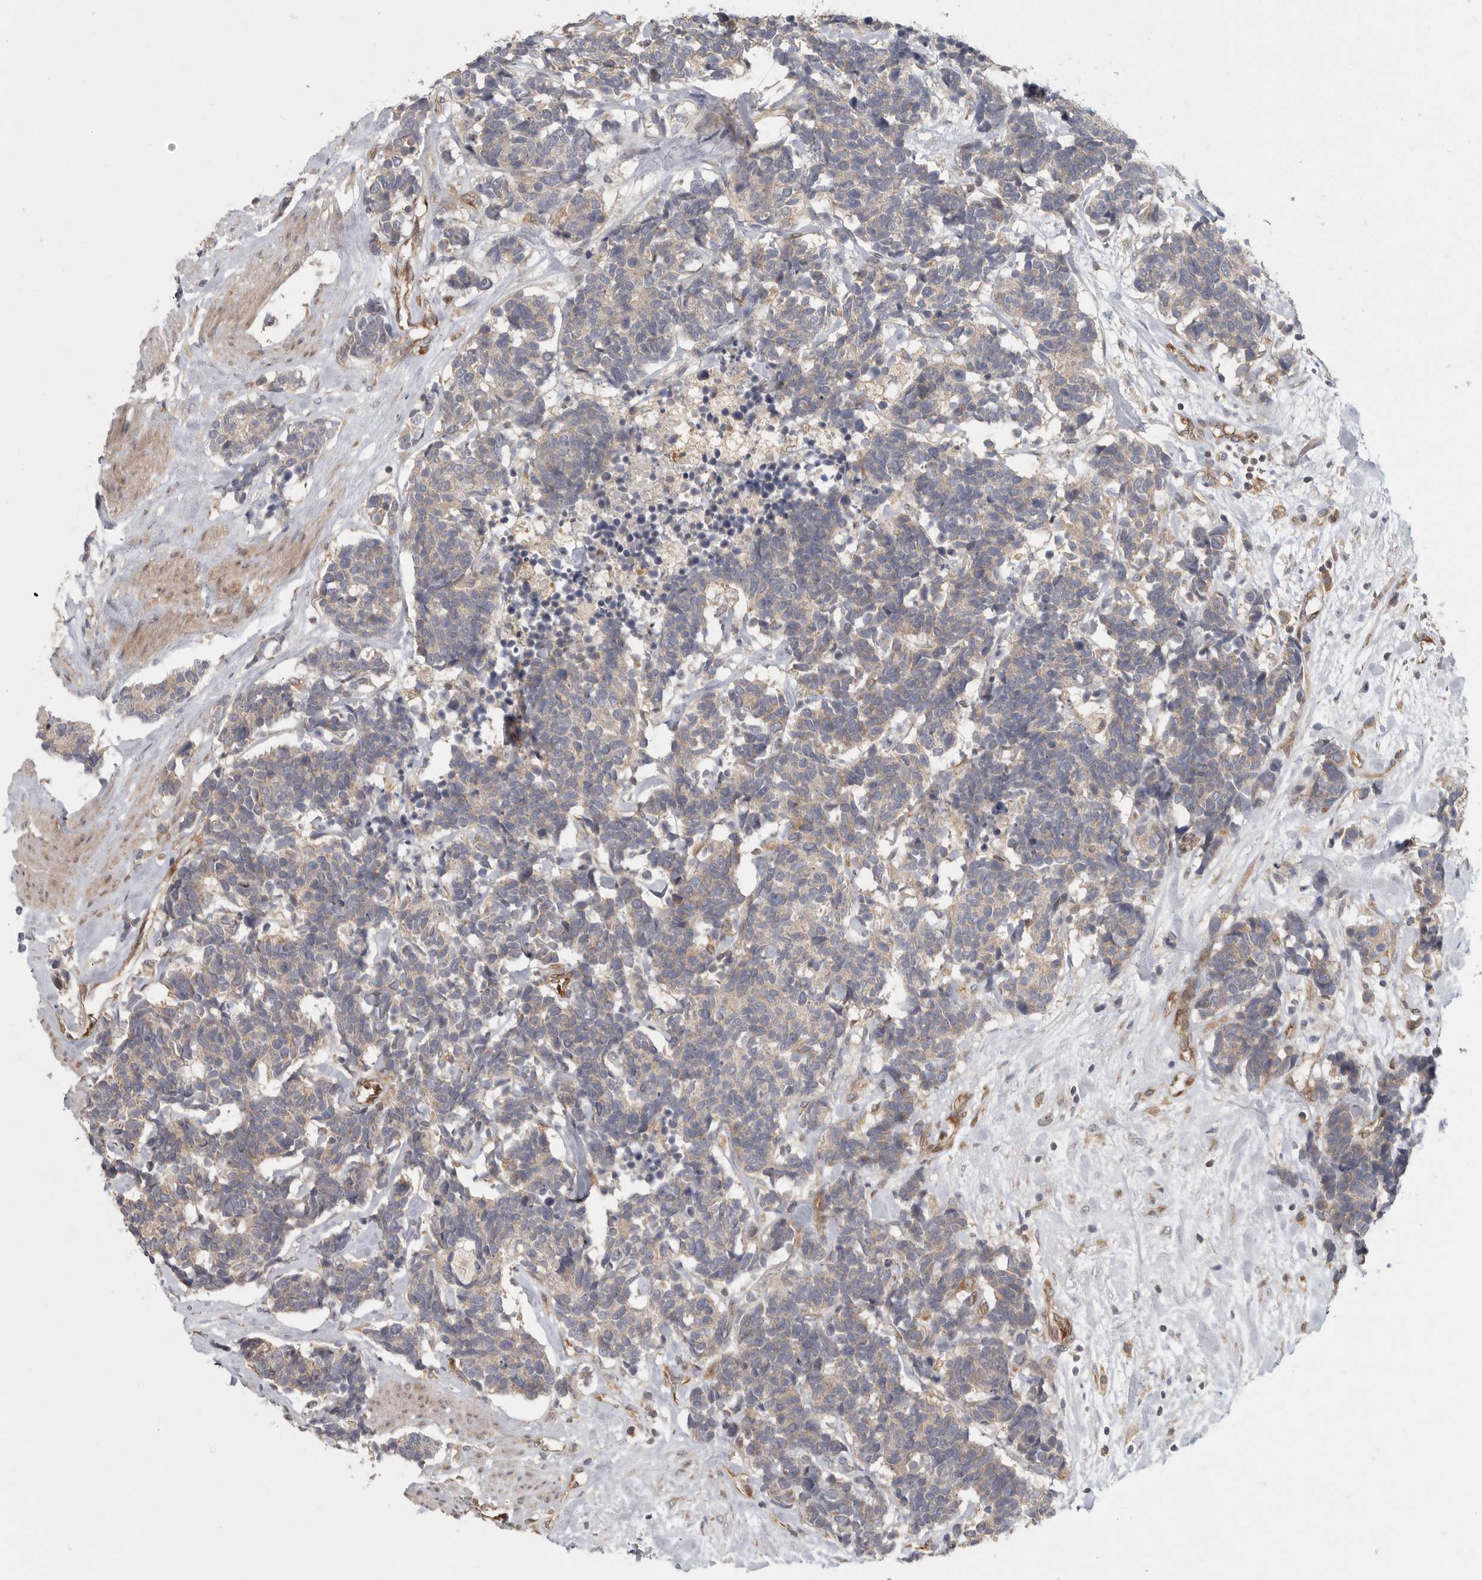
{"staining": {"intensity": "weak", "quantity": "25%-75%", "location": "cytoplasmic/membranous"}, "tissue": "carcinoid", "cell_type": "Tumor cells", "image_type": "cancer", "snomed": [{"axis": "morphology", "description": "Carcinoma, NOS"}, {"axis": "morphology", "description": "Carcinoid, malignant, NOS"}, {"axis": "topography", "description": "Urinary bladder"}], "caption": "IHC (DAB (3,3'-diaminobenzidine)) staining of human carcinoid reveals weak cytoplasmic/membranous protein positivity in approximately 25%-75% of tumor cells.", "gene": "BCAP29", "patient": {"sex": "male", "age": 57}}